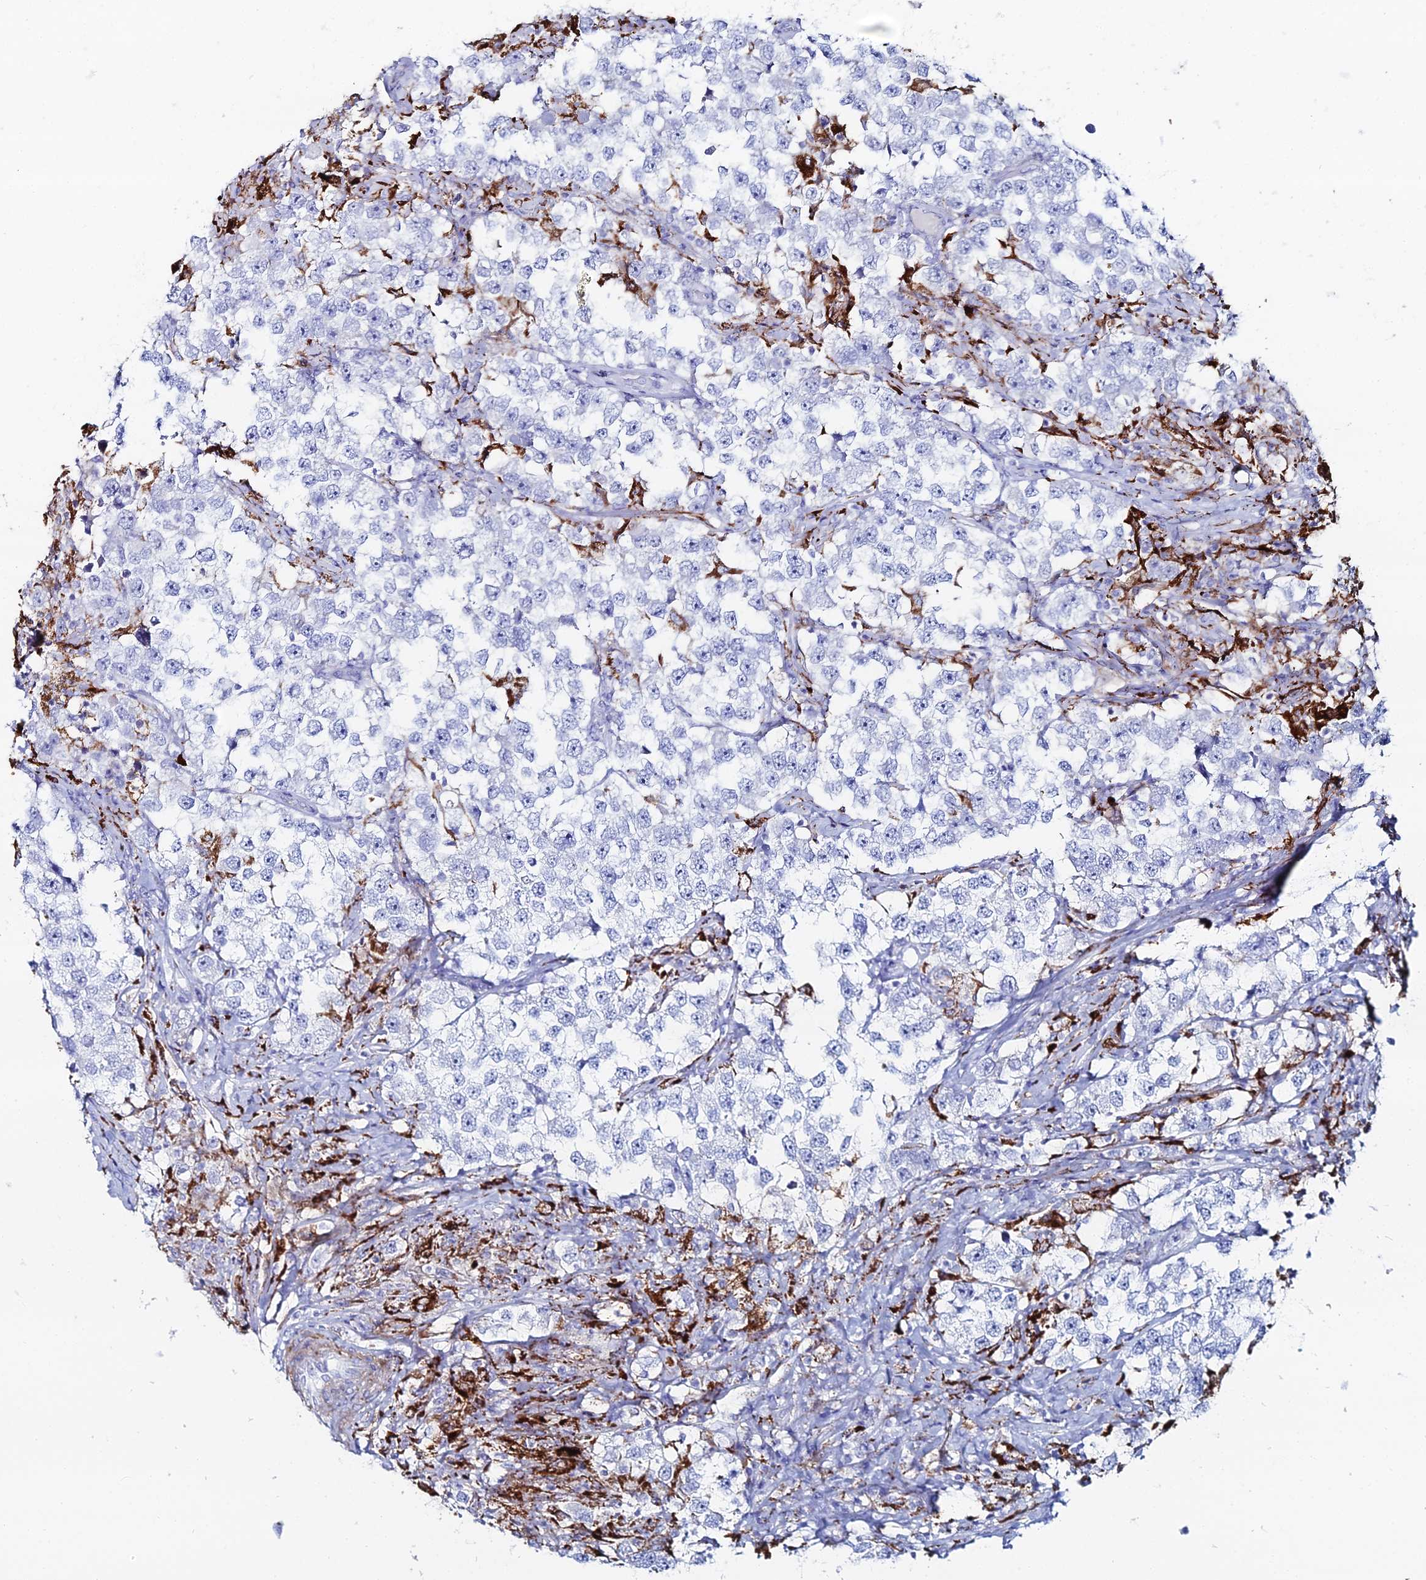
{"staining": {"intensity": "negative", "quantity": "none", "location": "none"}, "tissue": "testis cancer", "cell_type": "Tumor cells", "image_type": "cancer", "snomed": [{"axis": "morphology", "description": "Seminoma, NOS"}, {"axis": "topography", "description": "Testis"}], "caption": "Immunohistochemistry photomicrograph of human testis cancer stained for a protein (brown), which shows no staining in tumor cells.", "gene": "DHX34", "patient": {"sex": "male", "age": 46}}